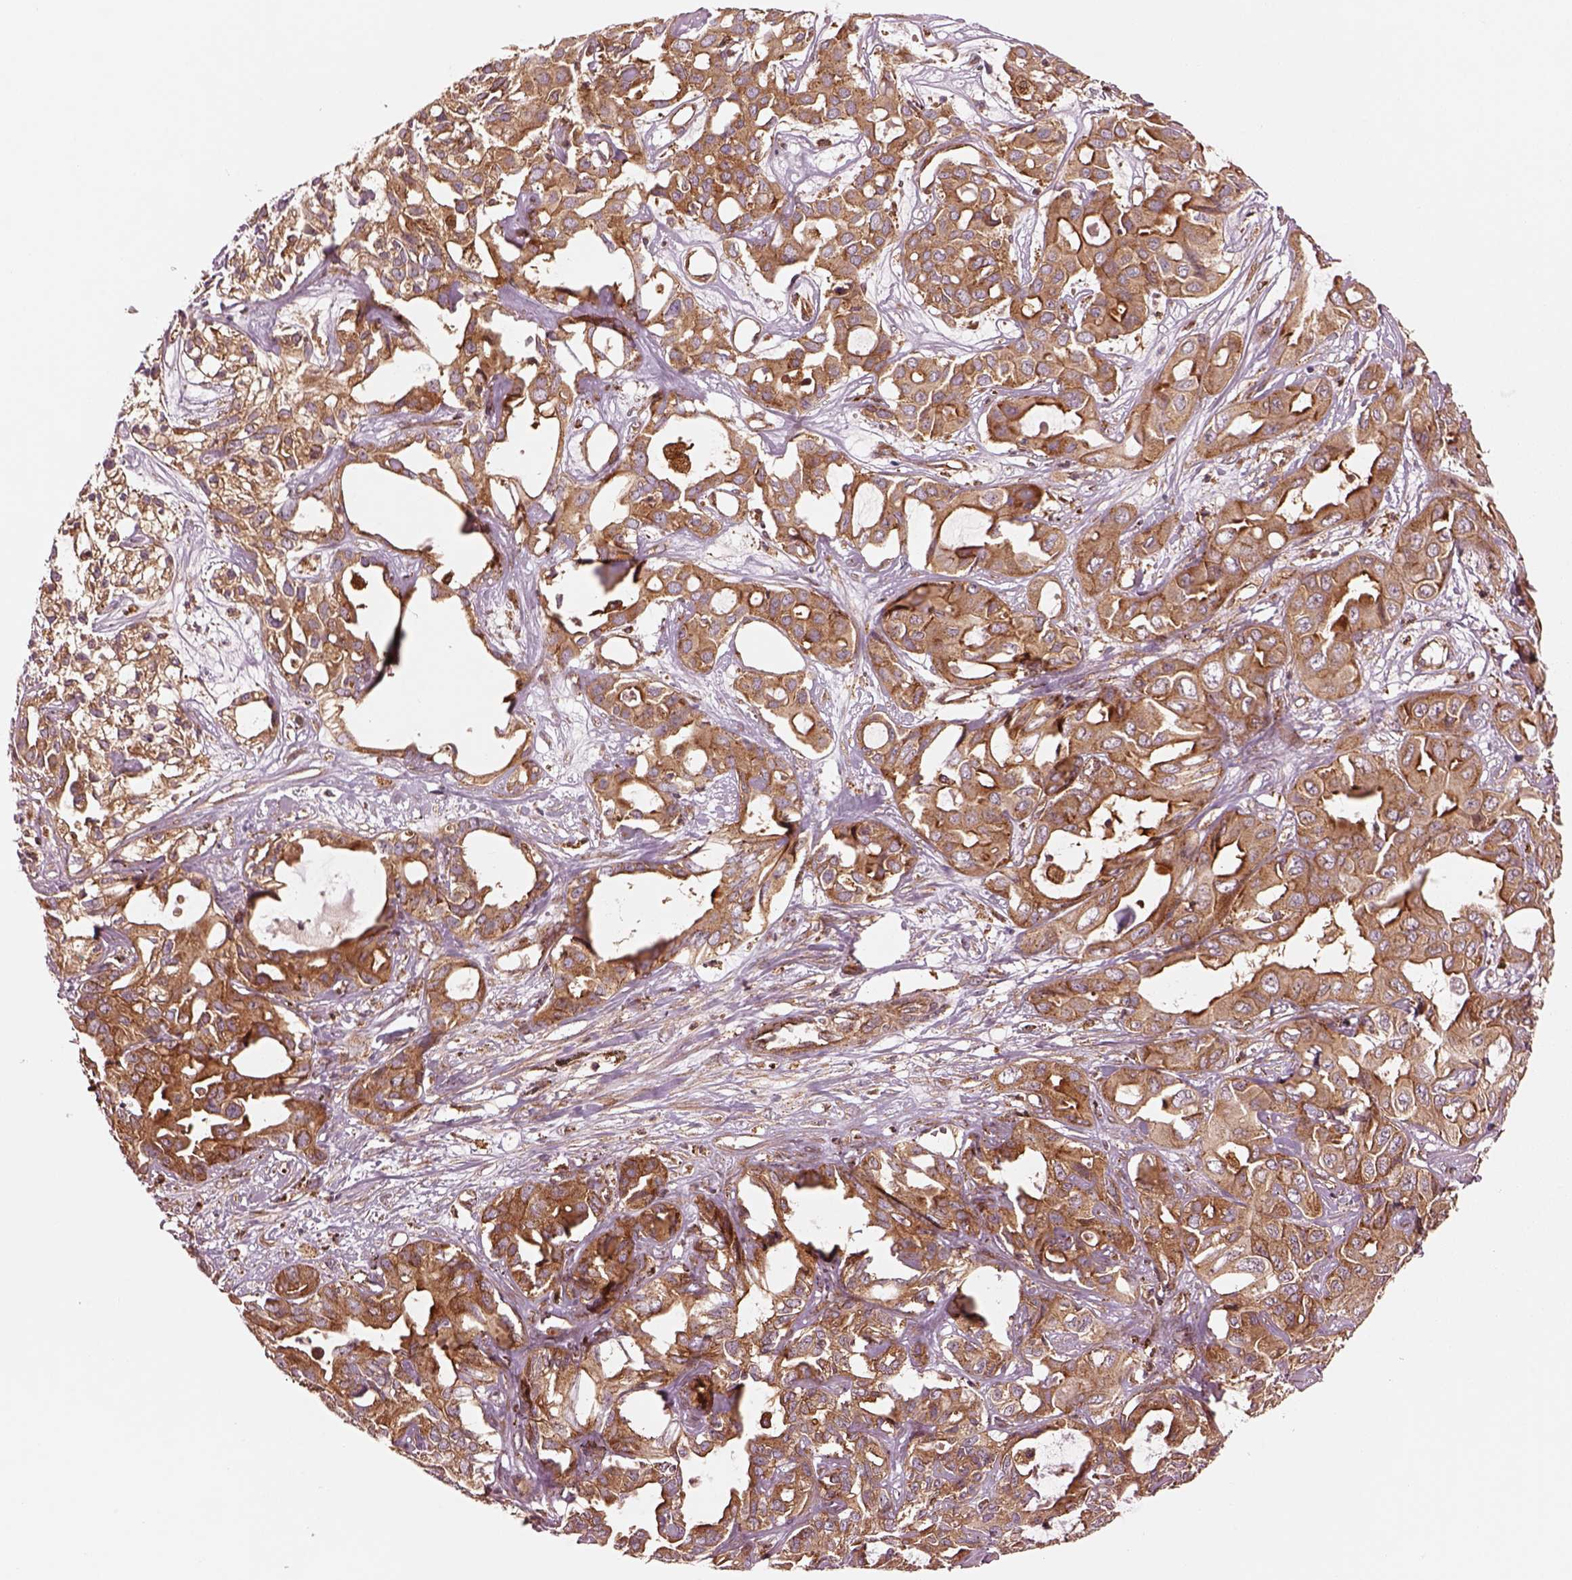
{"staining": {"intensity": "moderate", "quantity": ">75%", "location": "cytoplasmic/membranous"}, "tissue": "liver cancer", "cell_type": "Tumor cells", "image_type": "cancer", "snomed": [{"axis": "morphology", "description": "Cholangiocarcinoma"}, {"axis": "topography", "description": "Liver"}], "caption": "This is an image of immunohistochemistry (IHC) staining of cholangiocarcinoma (liver), which shows moderate expression in the cytoplasmic/membranous of tumor cells.", "gene": "WASHC2A", "patient": {"sex": "female", "age": 60}}